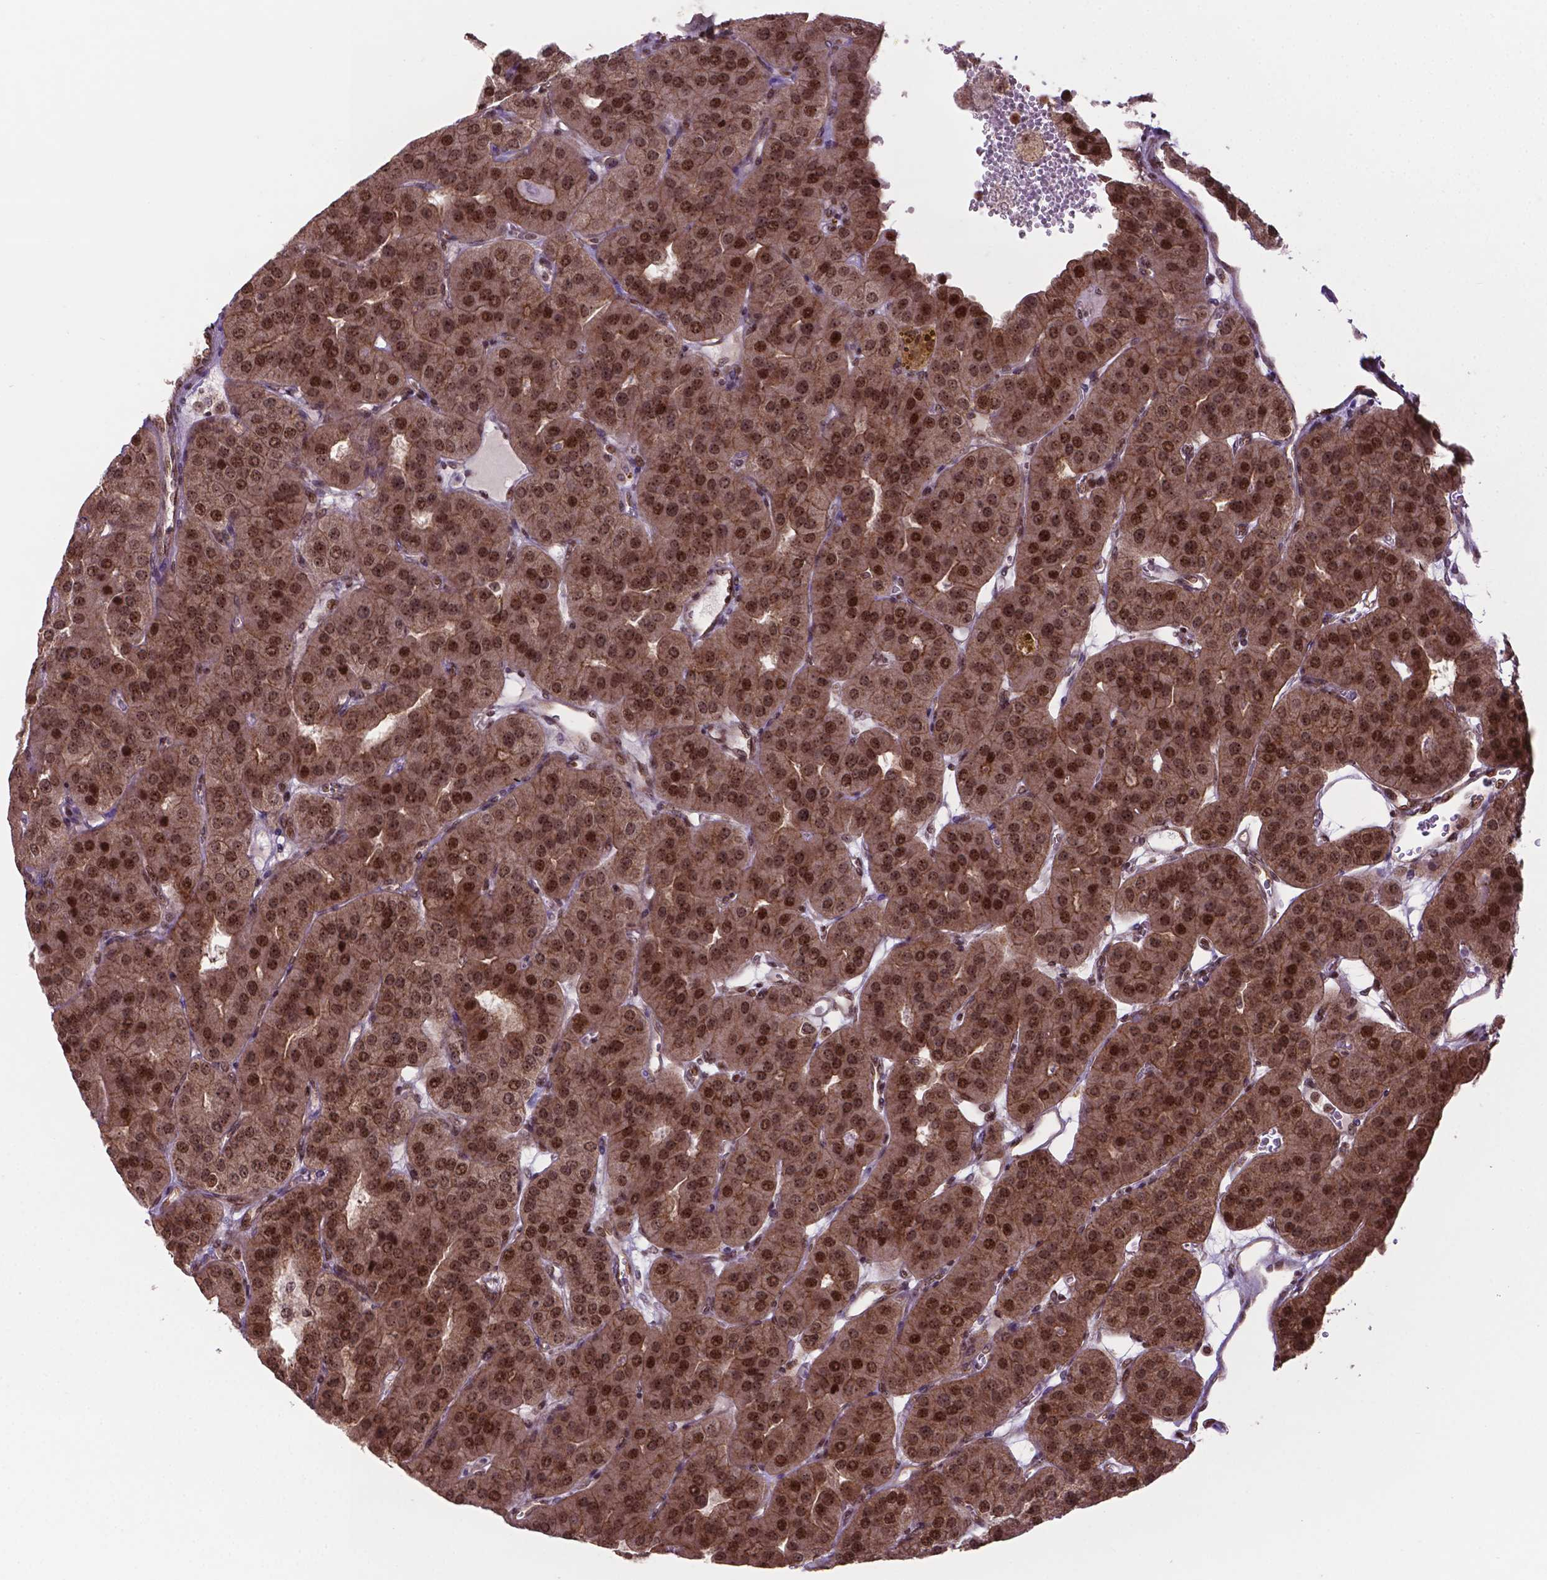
{"staining": {"intensity": "moderate", "quantity": ">75%", "location": "cytoplasmic/membranous,nuclear"}, "tissue": "parathyroid gland", "cell_type": "Glandular cells", "image_type": "normal", "snomed": [{"axis": "morphology", "description": "Normal tissue, NOS"}, {"axis": "morphology", "description": "Adenoma, NOS"}, {"axis": "topography", "description": "Parathyroid gland"}], "caption": "The immunohistochemical stain shows moderate cytoplasmic/membranous,nuclear expression in glandular cells of unremarkable parathyroid gland.", "gene": "CSNK2A1", "patient": {"sex": "female", "age": 86}}